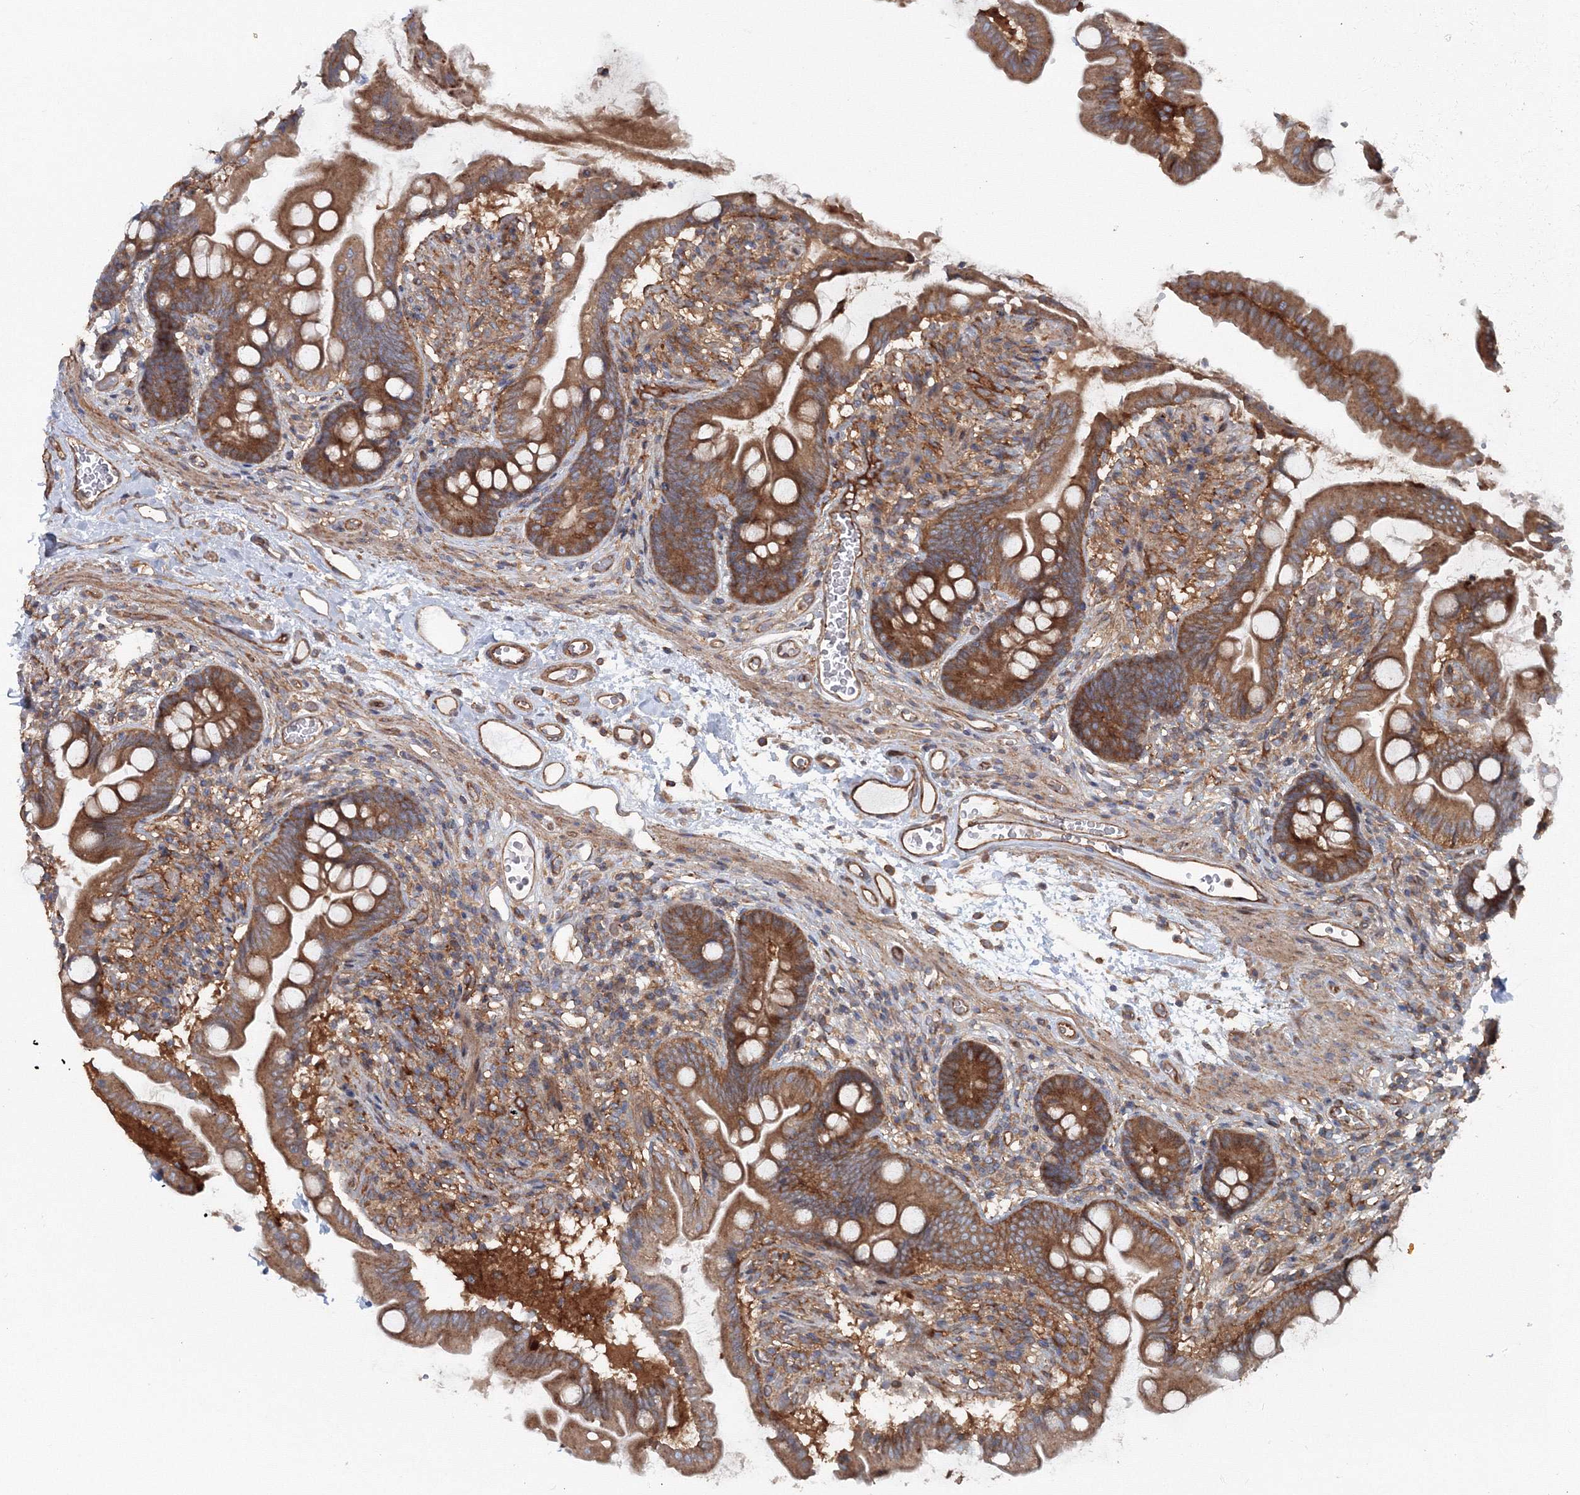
{"staining": {"intensity": "moderate", "quantity": ">75%", "location": "cytoplasmic/membranous"}, "tissue": "small intestine", "cell_type": "Glandular cells", "image_type": "normal", "snomed": [{"axis": "morphology", "description": "Normal tissue, NOS"}, {"axis": "topography", "description": "Small intestine"}], "caption": "An IHC micrograph of normal tissue is shown. Protein staining in brown shows moderate cytoplasmic/membranous positivity in small intestine within glandular cells.", "gene": "EXOC1", "patient": {"sex": "female", "age": 56}}